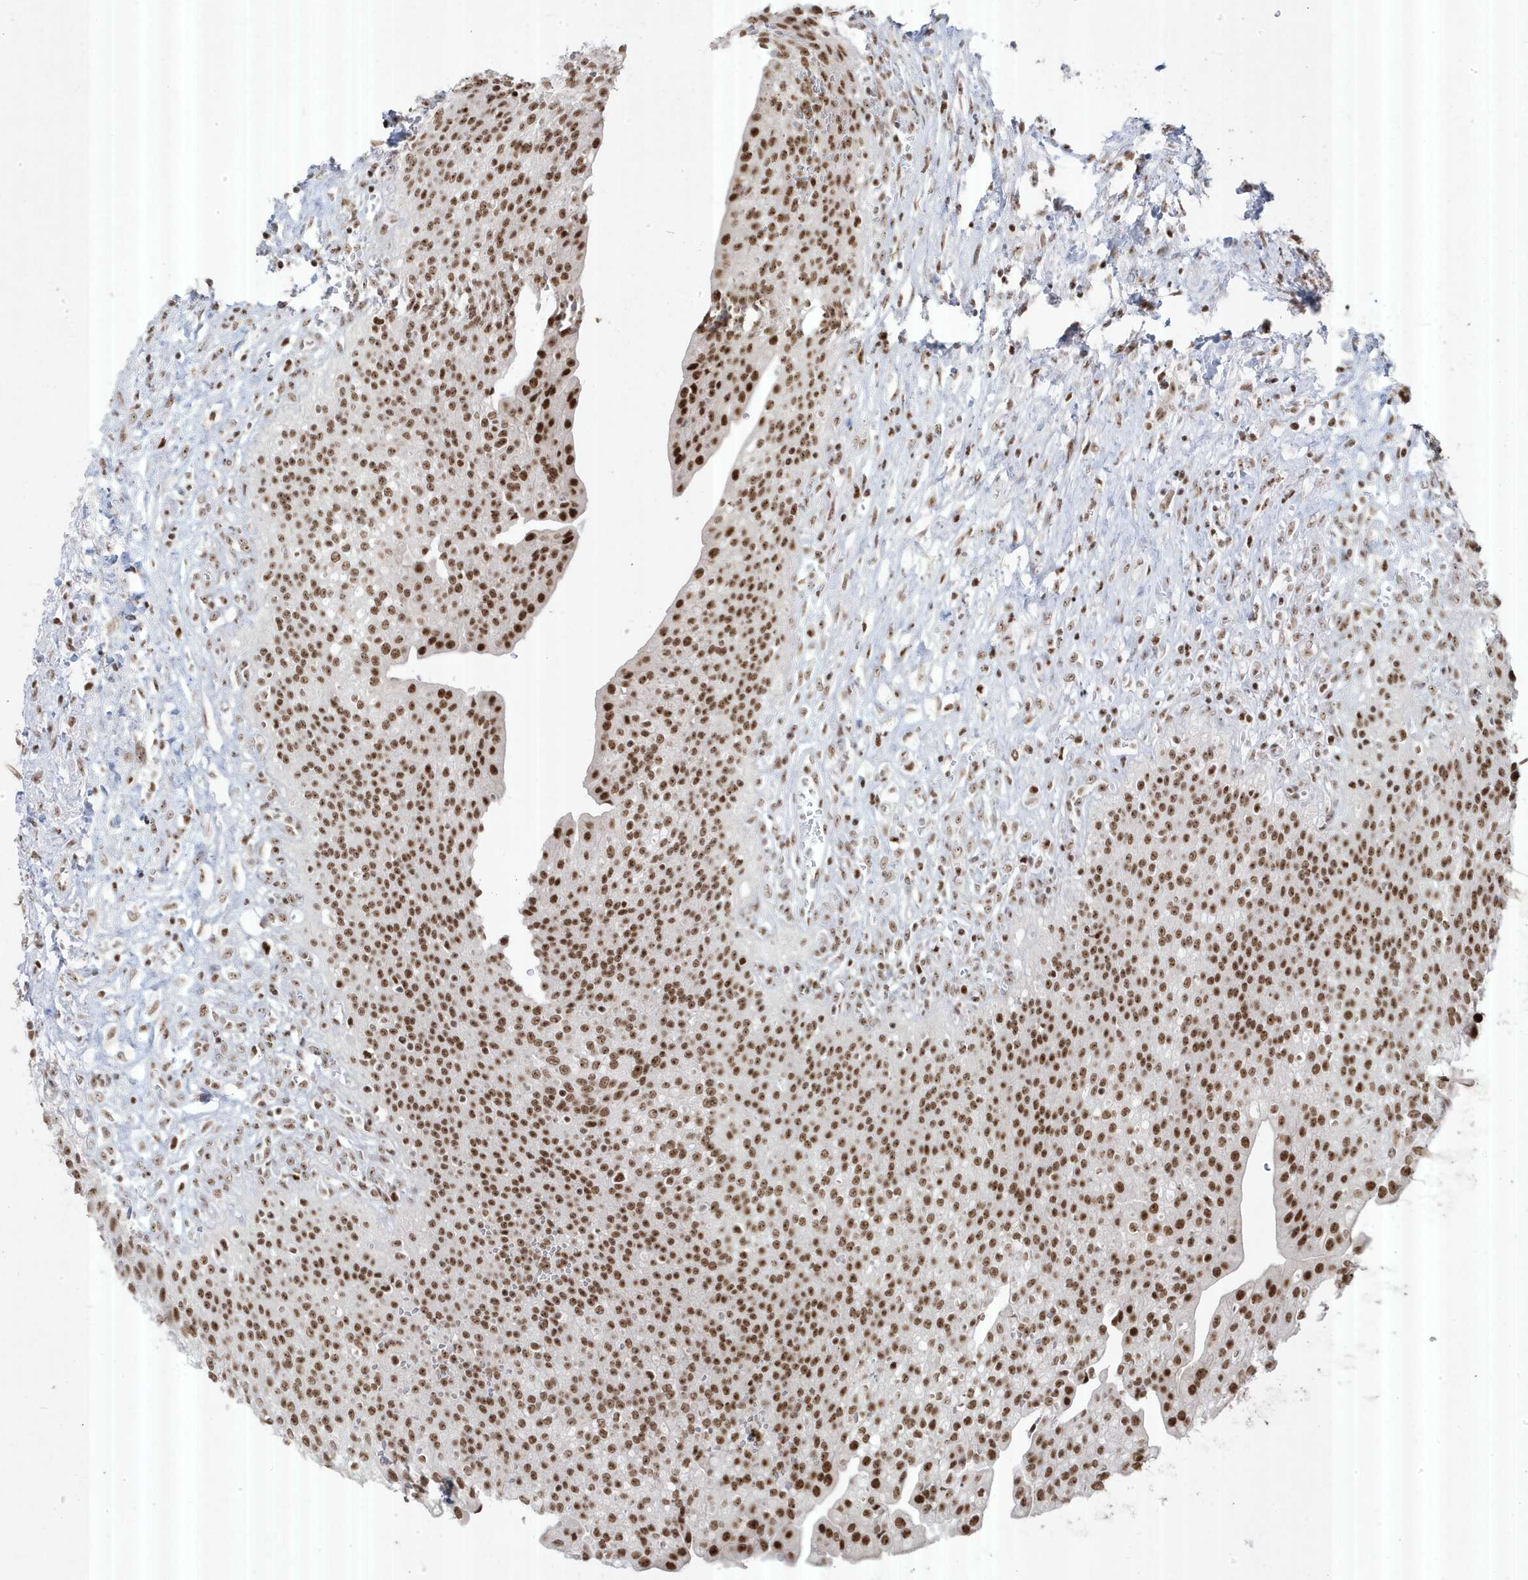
{"staining": {"intensity": "moderate", "quantity": ">75%", "location": "nuclear"}, "tissue": "urothelial cancer", "cell_type": "Tumor cells", "image_type": "cancer", "snomed": [{"axis": "morphology", "description": "Urothelial carcinoma, High grade"}, {"axis": "topography", "description": "Urinary bladder"}], "caption": "Immunohistochemistry (DAB) staining of human urothelial carcinoma (high-grade) displays moderate nuclear protein staining in approximately >75% of tumor cells.", "gene": "MTREX", "patient": {"sex": "female", "age": 79}}